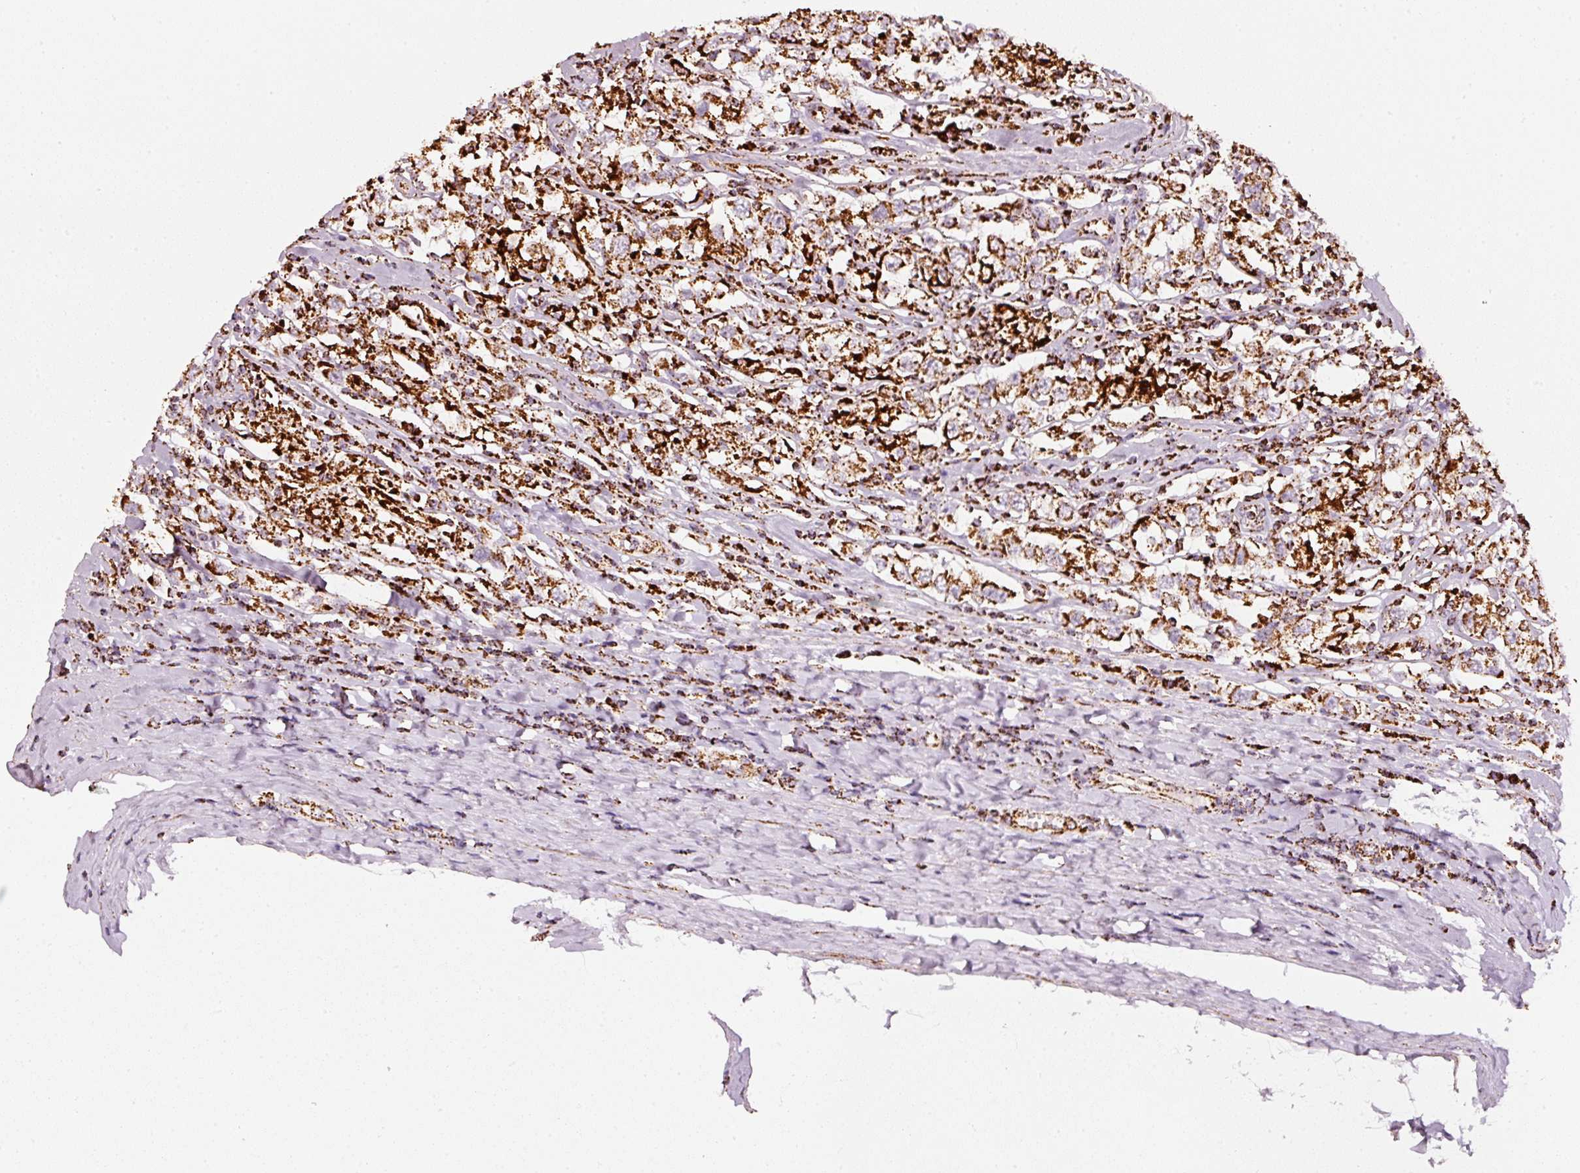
{"staining": {"intensity": "strong", "quantity": ">75%", "location": "cytoplasmic/membranous"}, "tissue": "testis cancer", "cell_type": "Tumor cells", "image_type": "cancer", "snomed": [{"axis": "morphology", "description": "Seminoma, NOS"}, {"axis": "topography", "description": "Testis"}], "caption": "Protein staining by immunohistochemistry shows strong cytoplasmic/membranous positivity in about >75% of tumor cells in seminoma (testis). (Stains: DAB in brown, nuclei in blue, Microscopy: brightfield microscopy at high magnification).", "gene": "UQCRC1", "patient": {"sex": "male", "age": 41}}